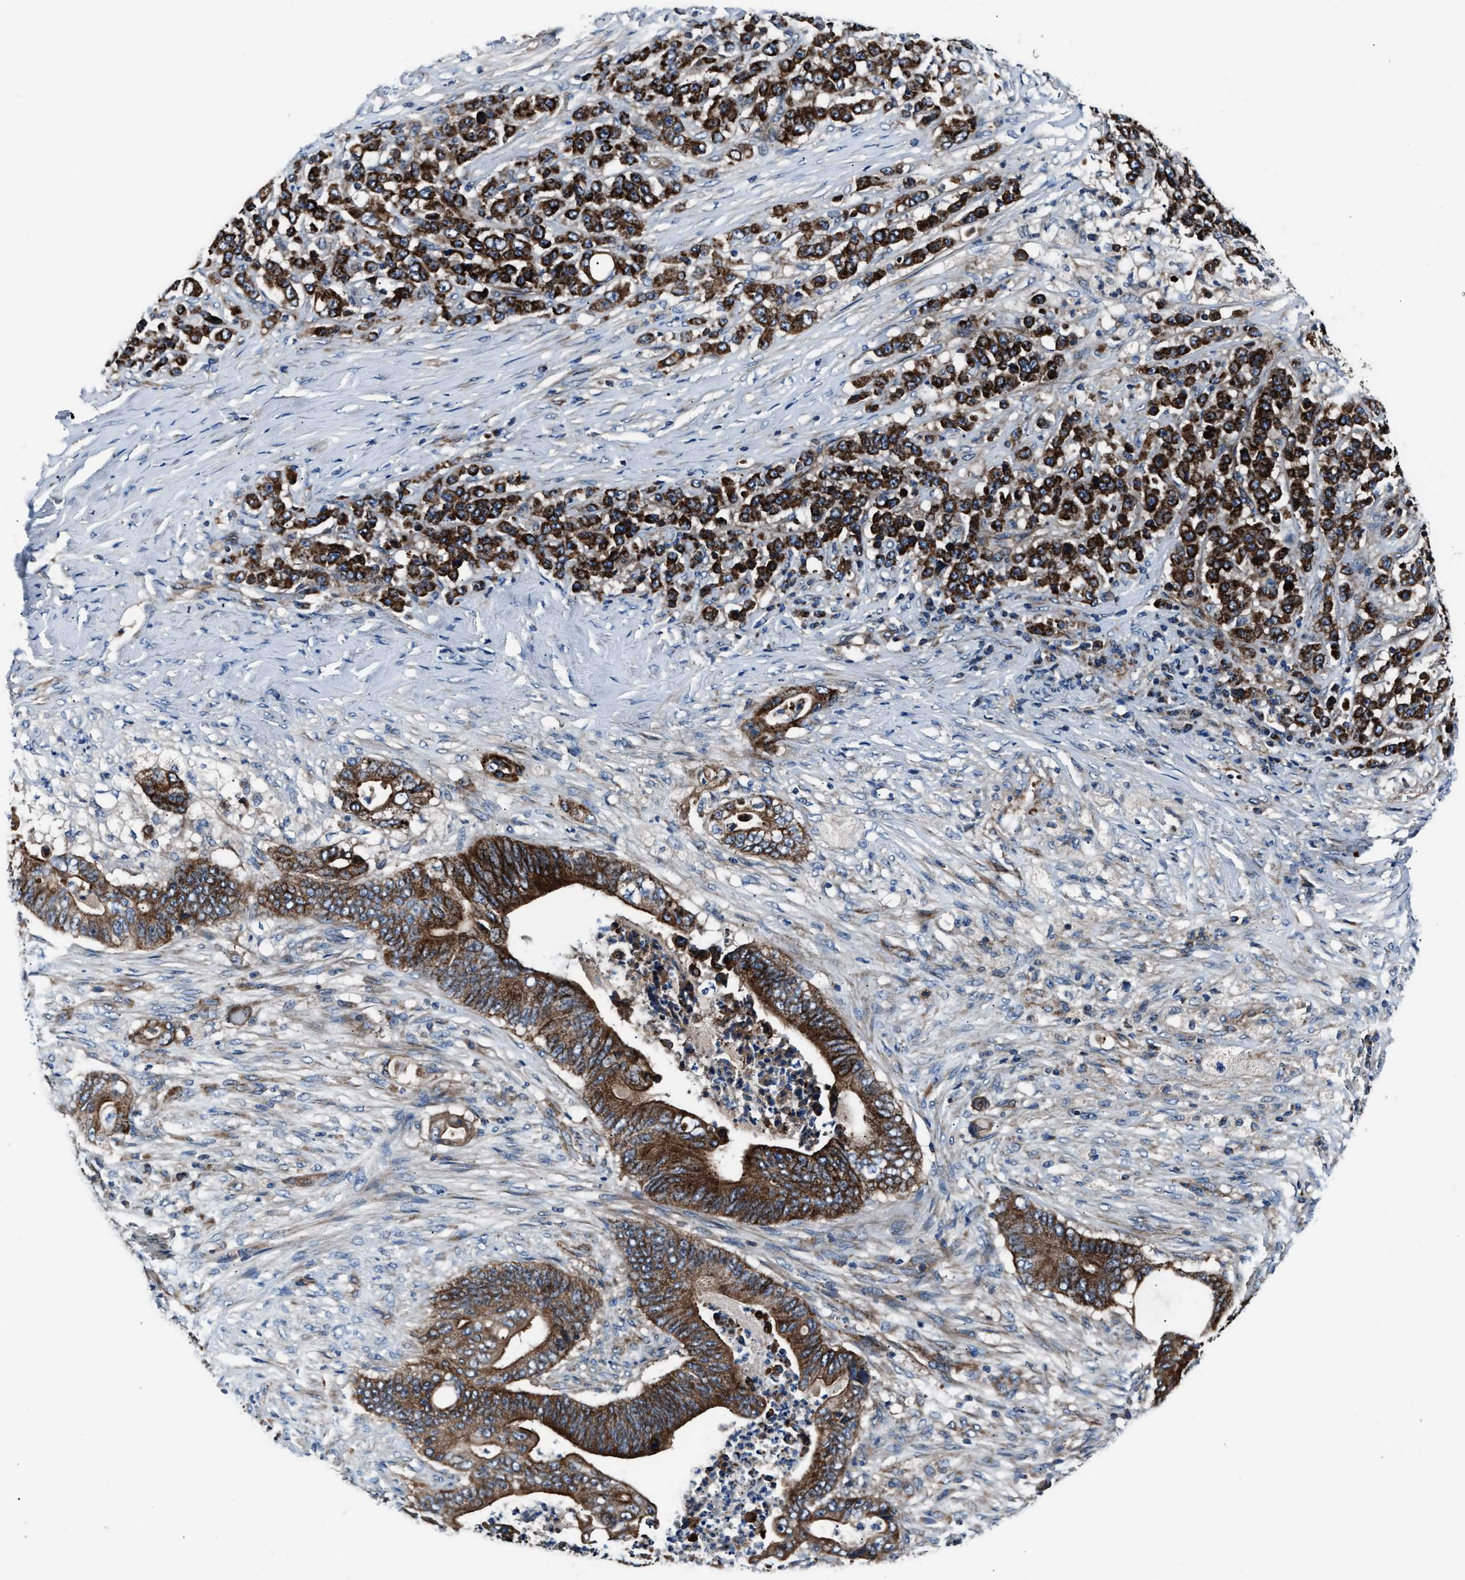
{"staining": {"intensity": "strong", "quantity": ">75%", "location": "cytoplasmic/membranous"}, "tissue": "stomach cancer", "cell_type": "Tumor cells", "image_type": "cancer", "snomed": [{"axis": "morphology", "description": "Adenocarcinoma, NOS"}, {"axis": "topography", "description": "Stomach"}], "caption": "The immunohistochemical stain shows strong cytoplasmic/membranous positivity in tumor cells of stomach cancer (adenocarcinoma) tissue.", "gene": "GGCT", "patient": {"sex": "female", "age": 73}}